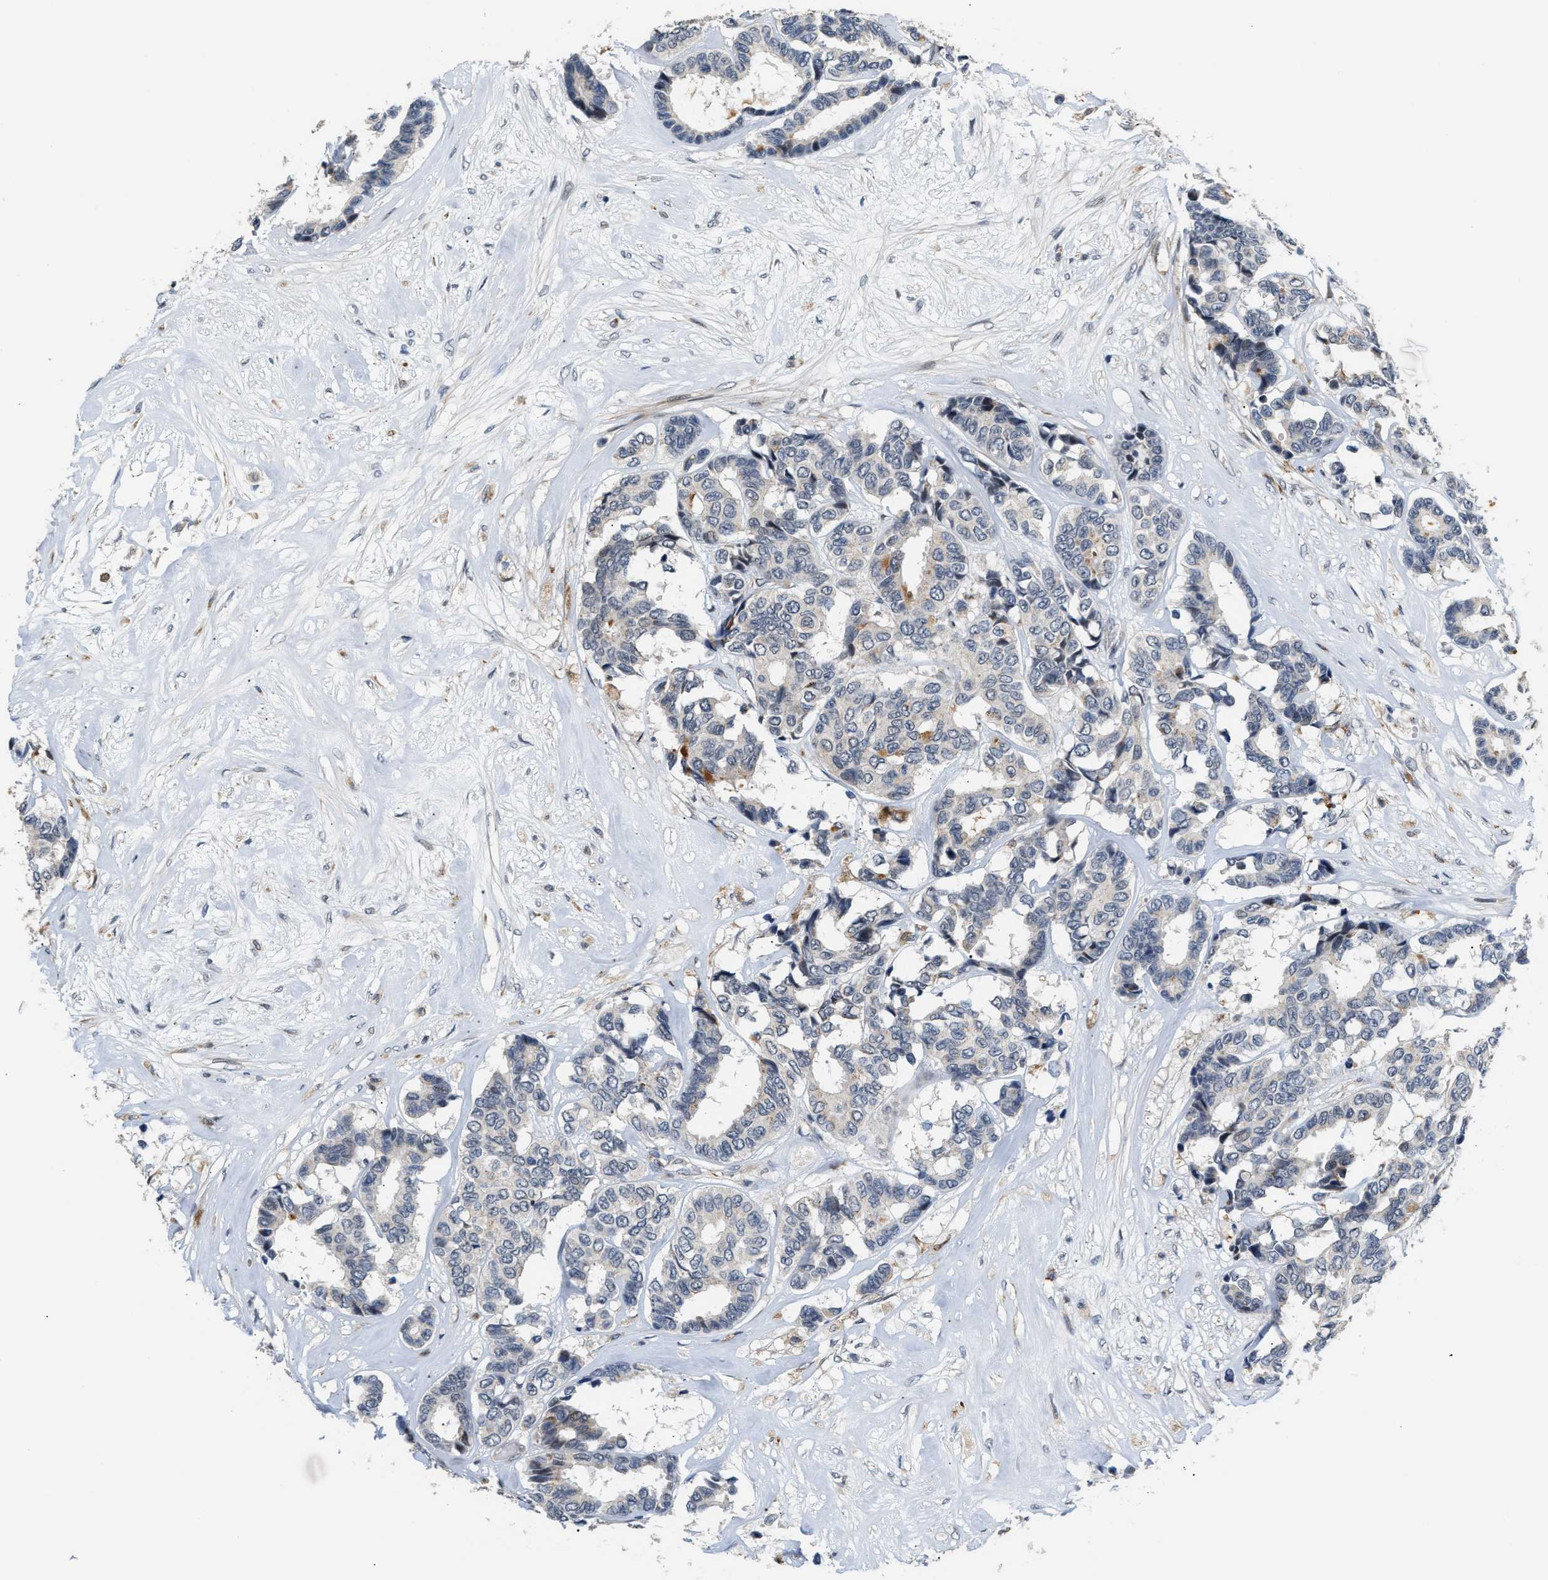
{"staining": {"intensity": "negative", "quantity": "none", "location": "none"}, "tissue": "breast cancer", "cell_type": "Tumor cells", "image_type": "cancer", "snomed": [{"axis": "morphology", "description": "Duct carcinoma"}, {"axis": "topography", "description": "Breast"}], "caption": "Tumor cells show no significant protein staining in intraductal carcinoma (breast). The staining is performed using DAB (3,3'-diaminobenzidine) brown chromogen with nuclei counter-stained in using hematoxylin.", "gene": "PPM1H", "patient": {"sex": "female", "age": 87}}